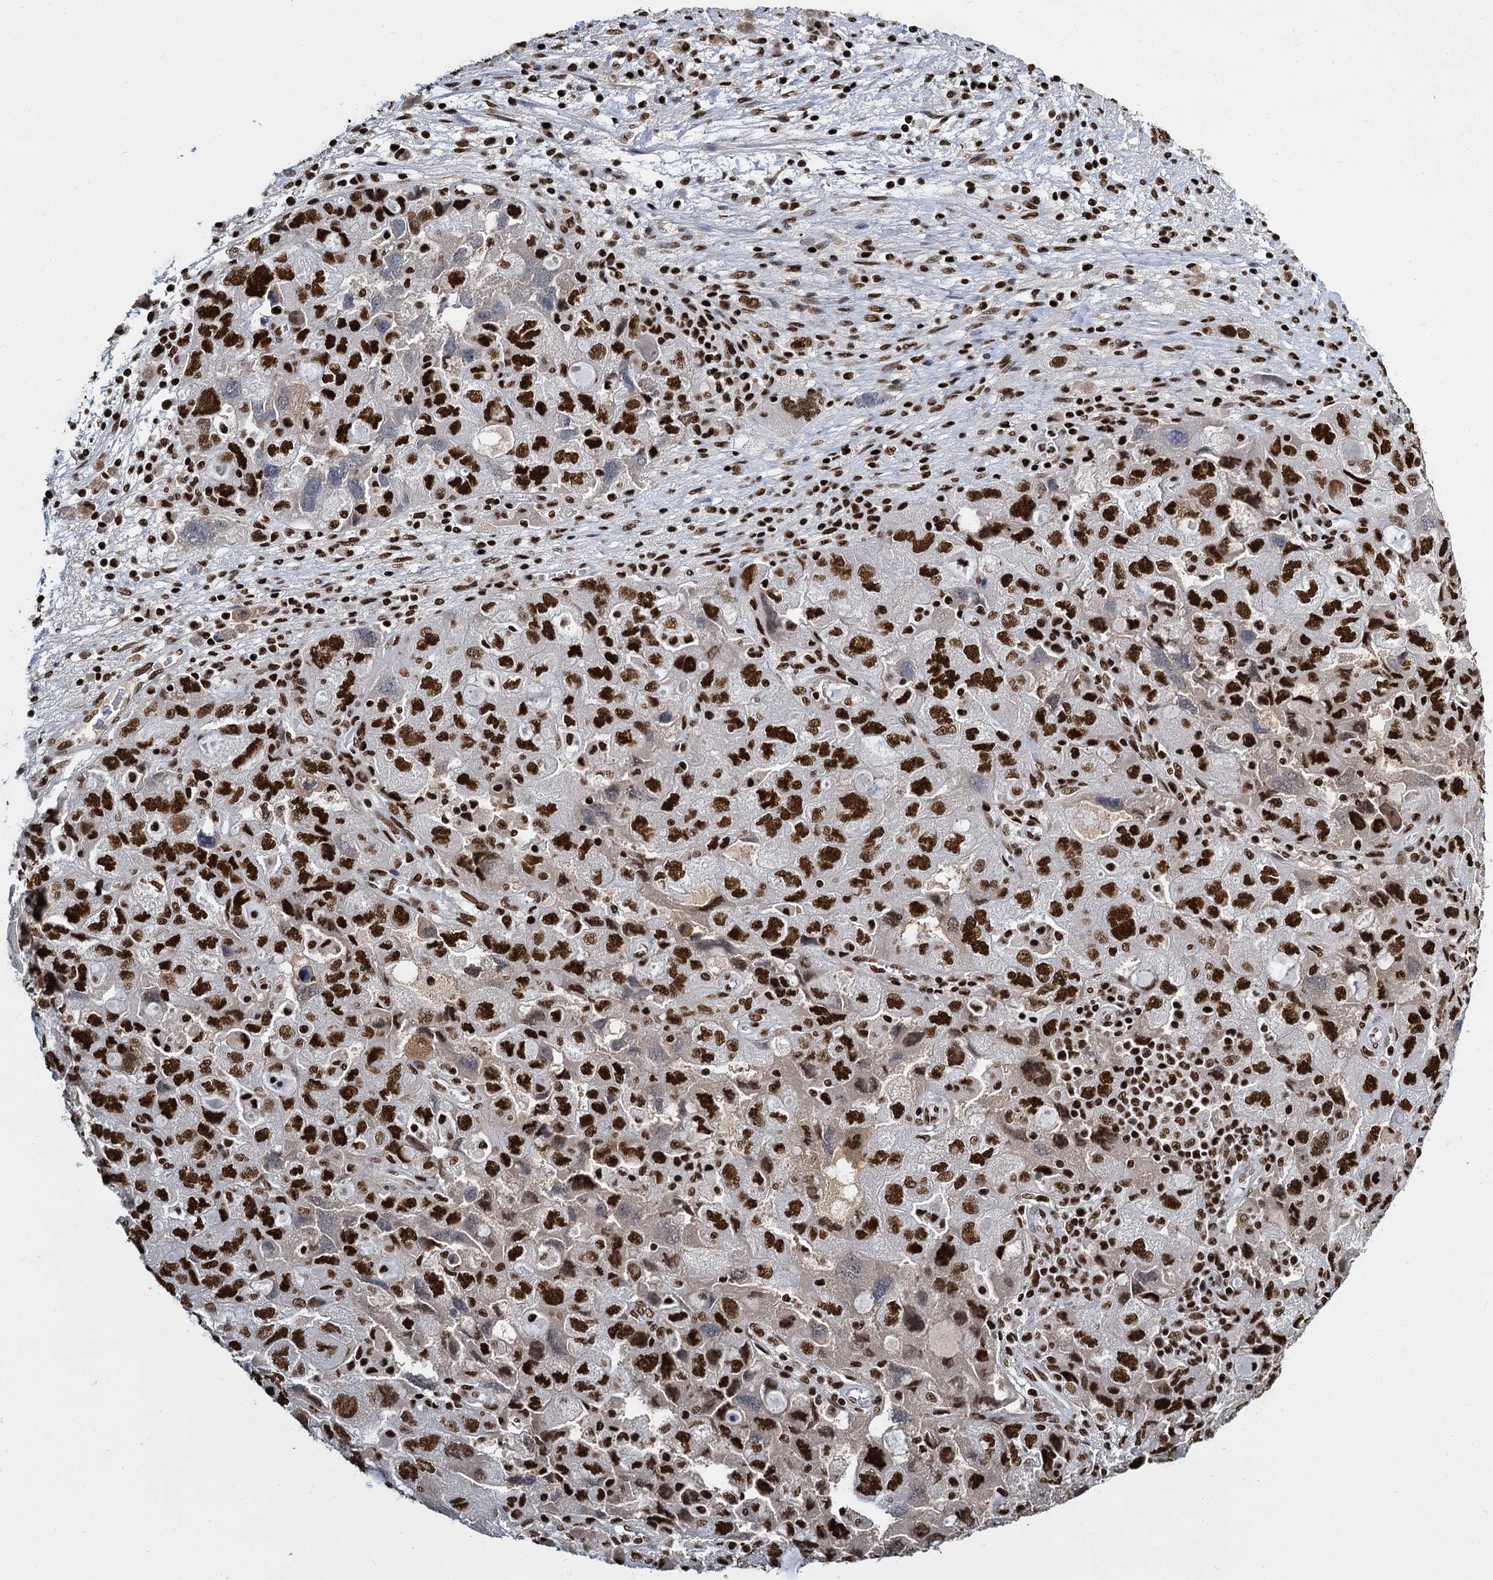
{"staining": {"intensity": "strong", "quantity": ">75%", "location": "nuclear"}, "tissue": "ovarian cancer", "cell_type": "Tumor cells", "image_type": "cancer", "snomed": [{"axis": "morphology", "description": "Carcinoma, NOS"}, {"axis": "morphology", "description": "Cystadenocarcinoma, serous, NOS"}, {"axis": "topography", "description": "Ovary"}], "caption": "Immunohistochemical staining of ovarian cancer (serous cystadenocarcinoma) displays high levels of strong nuclear expression in about >75% of tumor cells.", "gene": "DCPS", "patient": {"sex": "female", "age": 69}}